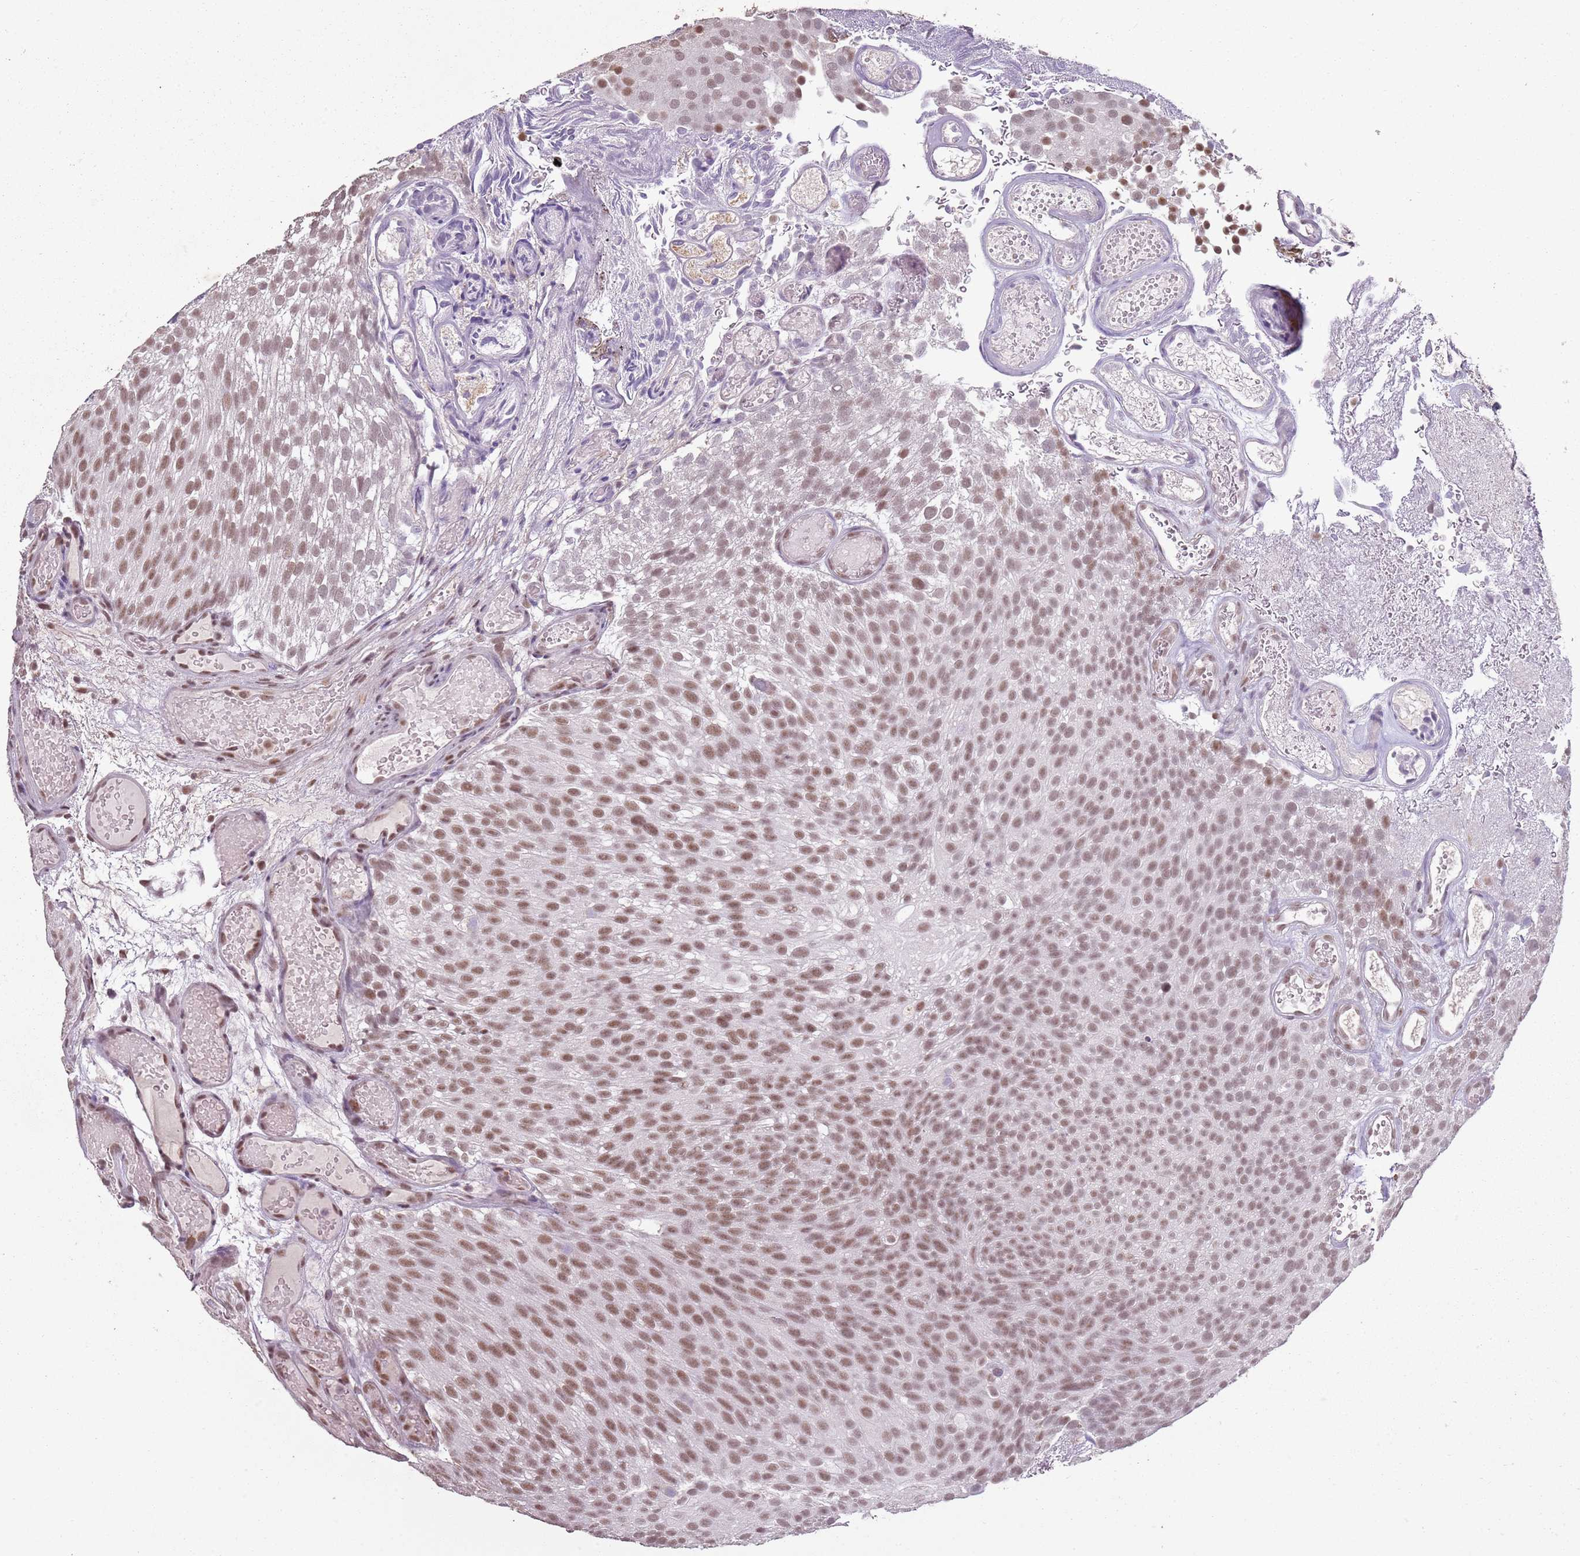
{"staining": {"intensity": "moderate", "quantity": ">75%", "location": "nuclear"}, "tissue": "urothelial cancer", "cell_type": "Tumor cells", "image_type": "cancer", "snomed": [{"axis": "morphology", "description": "Urothelial carcinoma, Low grade"}, {"axis": "topography", "description": "Urinary bladder"}], "caption": "The image reveals staining of urothelial cancer, revealing moderate nuclear protein positivity (brown color) within tumor cells.", "gene": "ARL14EP", "patient": {"sex": "male", "age": 78}}